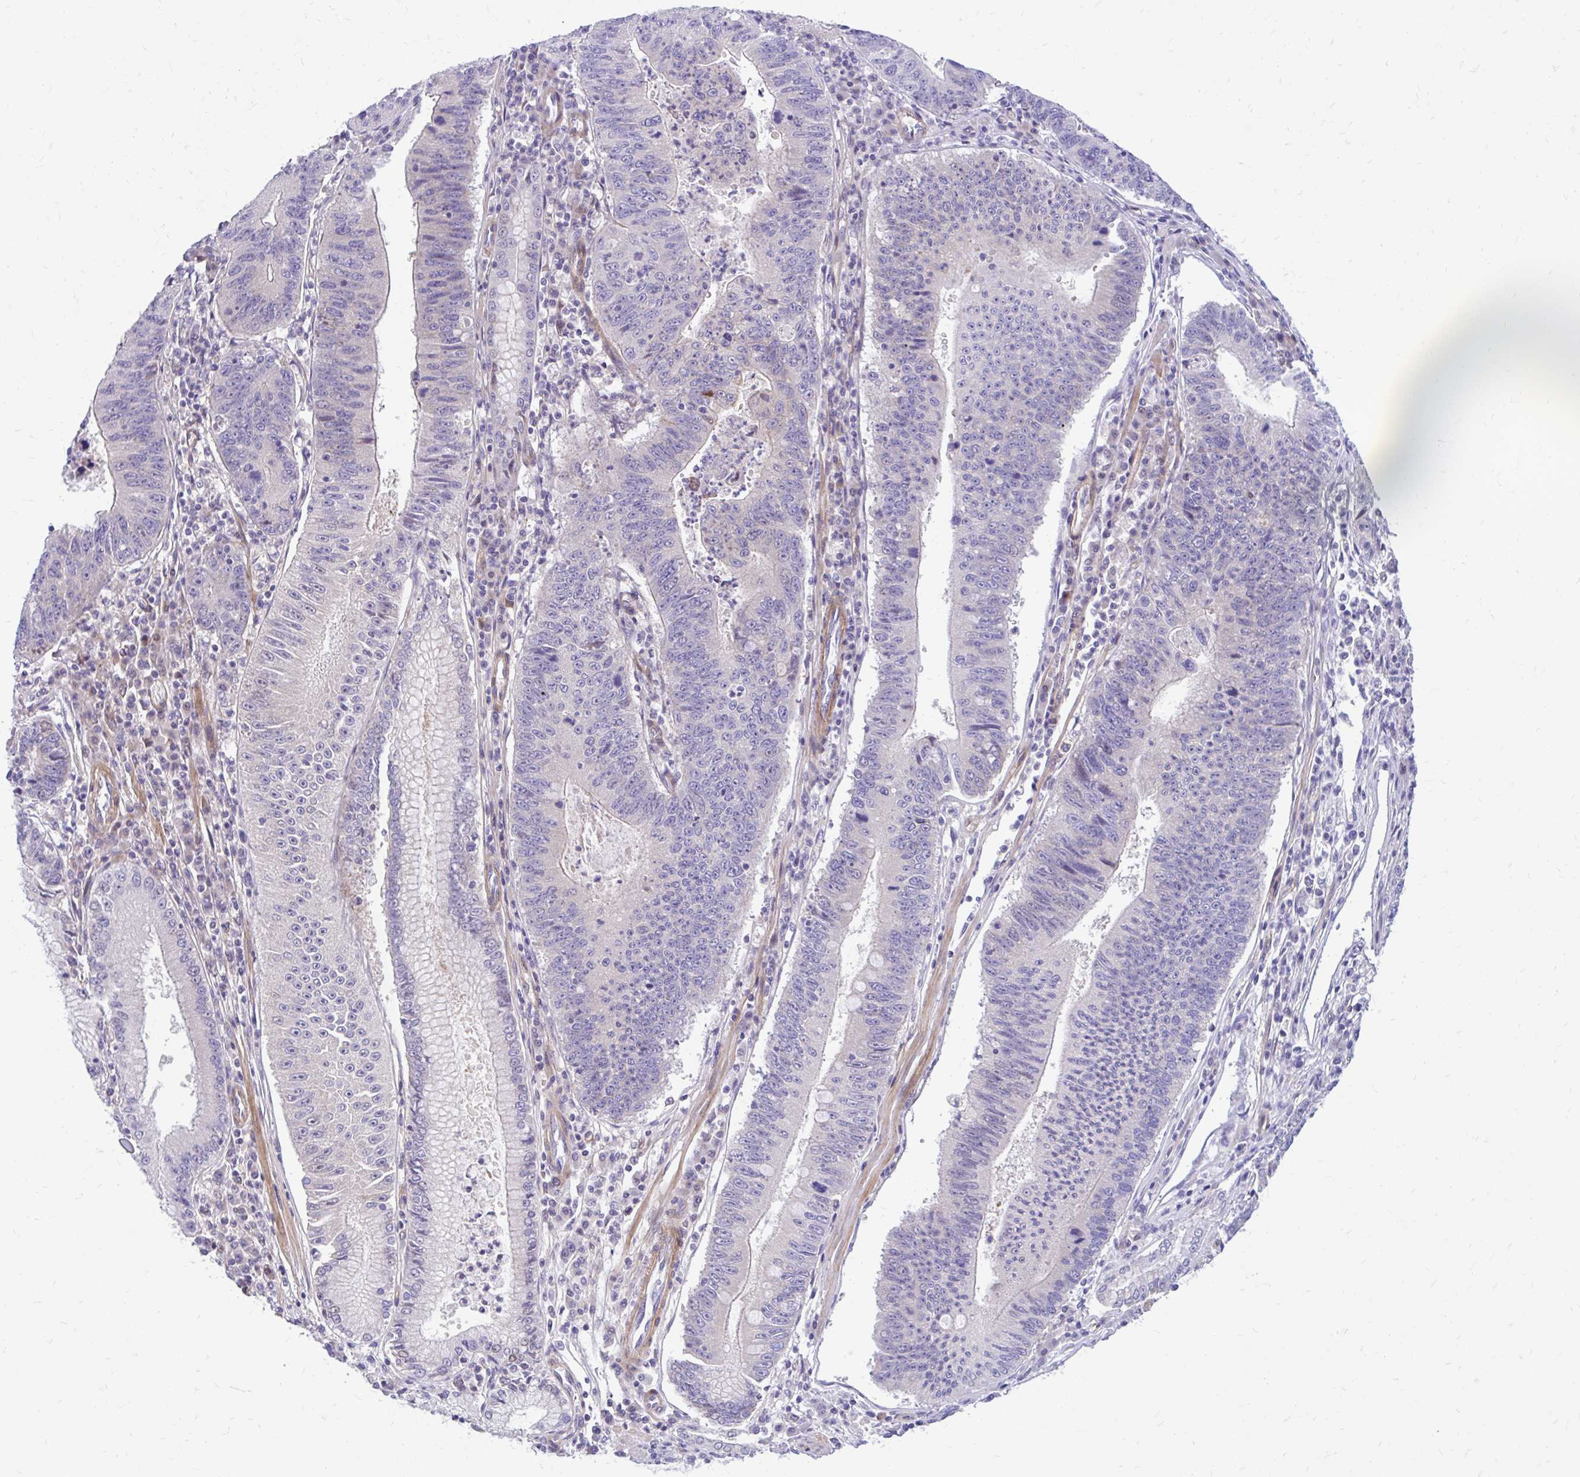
{"staining": {"intensity": "moderate", "quantity": "<25%", "location": "cytoplasmic/membranous"}, "tissue": "stomach cancer", "cell_type": "Tumor cells", "image_type": "cancer", "snomed": [{"axis": "morphology", "description": "Adenocarcinoma, NOS"}, {"axis": "topography", "description": "Stomach"}], "caption": "Moderate cytoplasmic/membranous staining for a protein is identified in approximately <25% of tumor cells of stomach cancer using immunohistochemistry (IHC).", "gene": "ESPNL", "patient": {"sex": "male", "age": 59}}